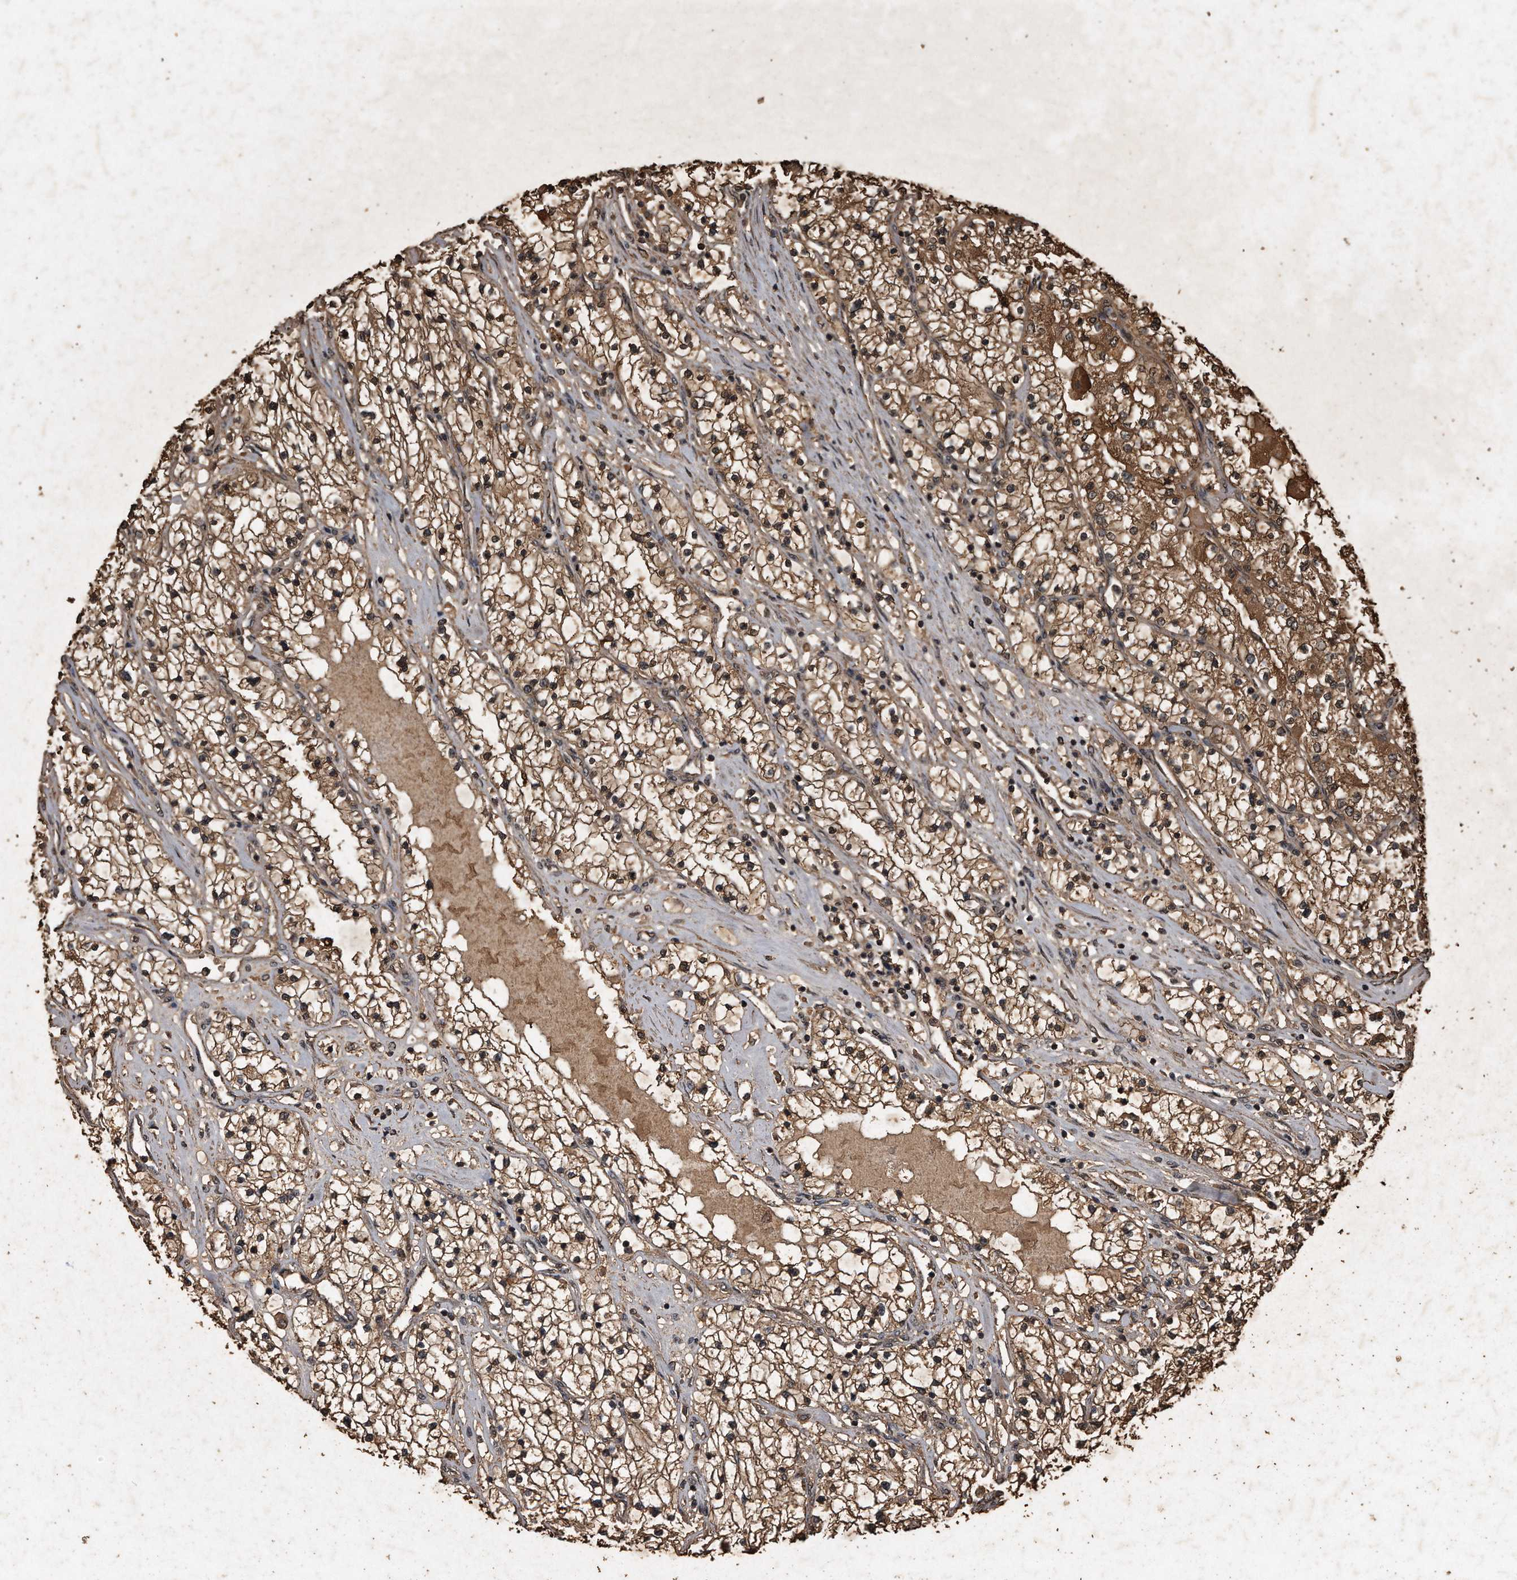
{"staining": {"intensity": "moderate", "quantity": ">75%", "location": "cytoplasmic/membranous"}, "tissue": "renal cancer", "cell_type": "Tumor cells", "image_type": "cancer", "snomed": [{"axis": "morphology", "description": "Adenocarcinoma, NOS"}, {"axis": "topography", "description": "Kidney"}], "caption": "A high-resolution photomicrograph shows immunohistochemistry (IHC) staining of renal cancer (adenocarcinoma), which demonstrates moderate cytoplasmic/membranous expression in approximately >75% of tumor cells.", "gene": "CFLAR", "patient": {"sex": "male", "age": 68}}